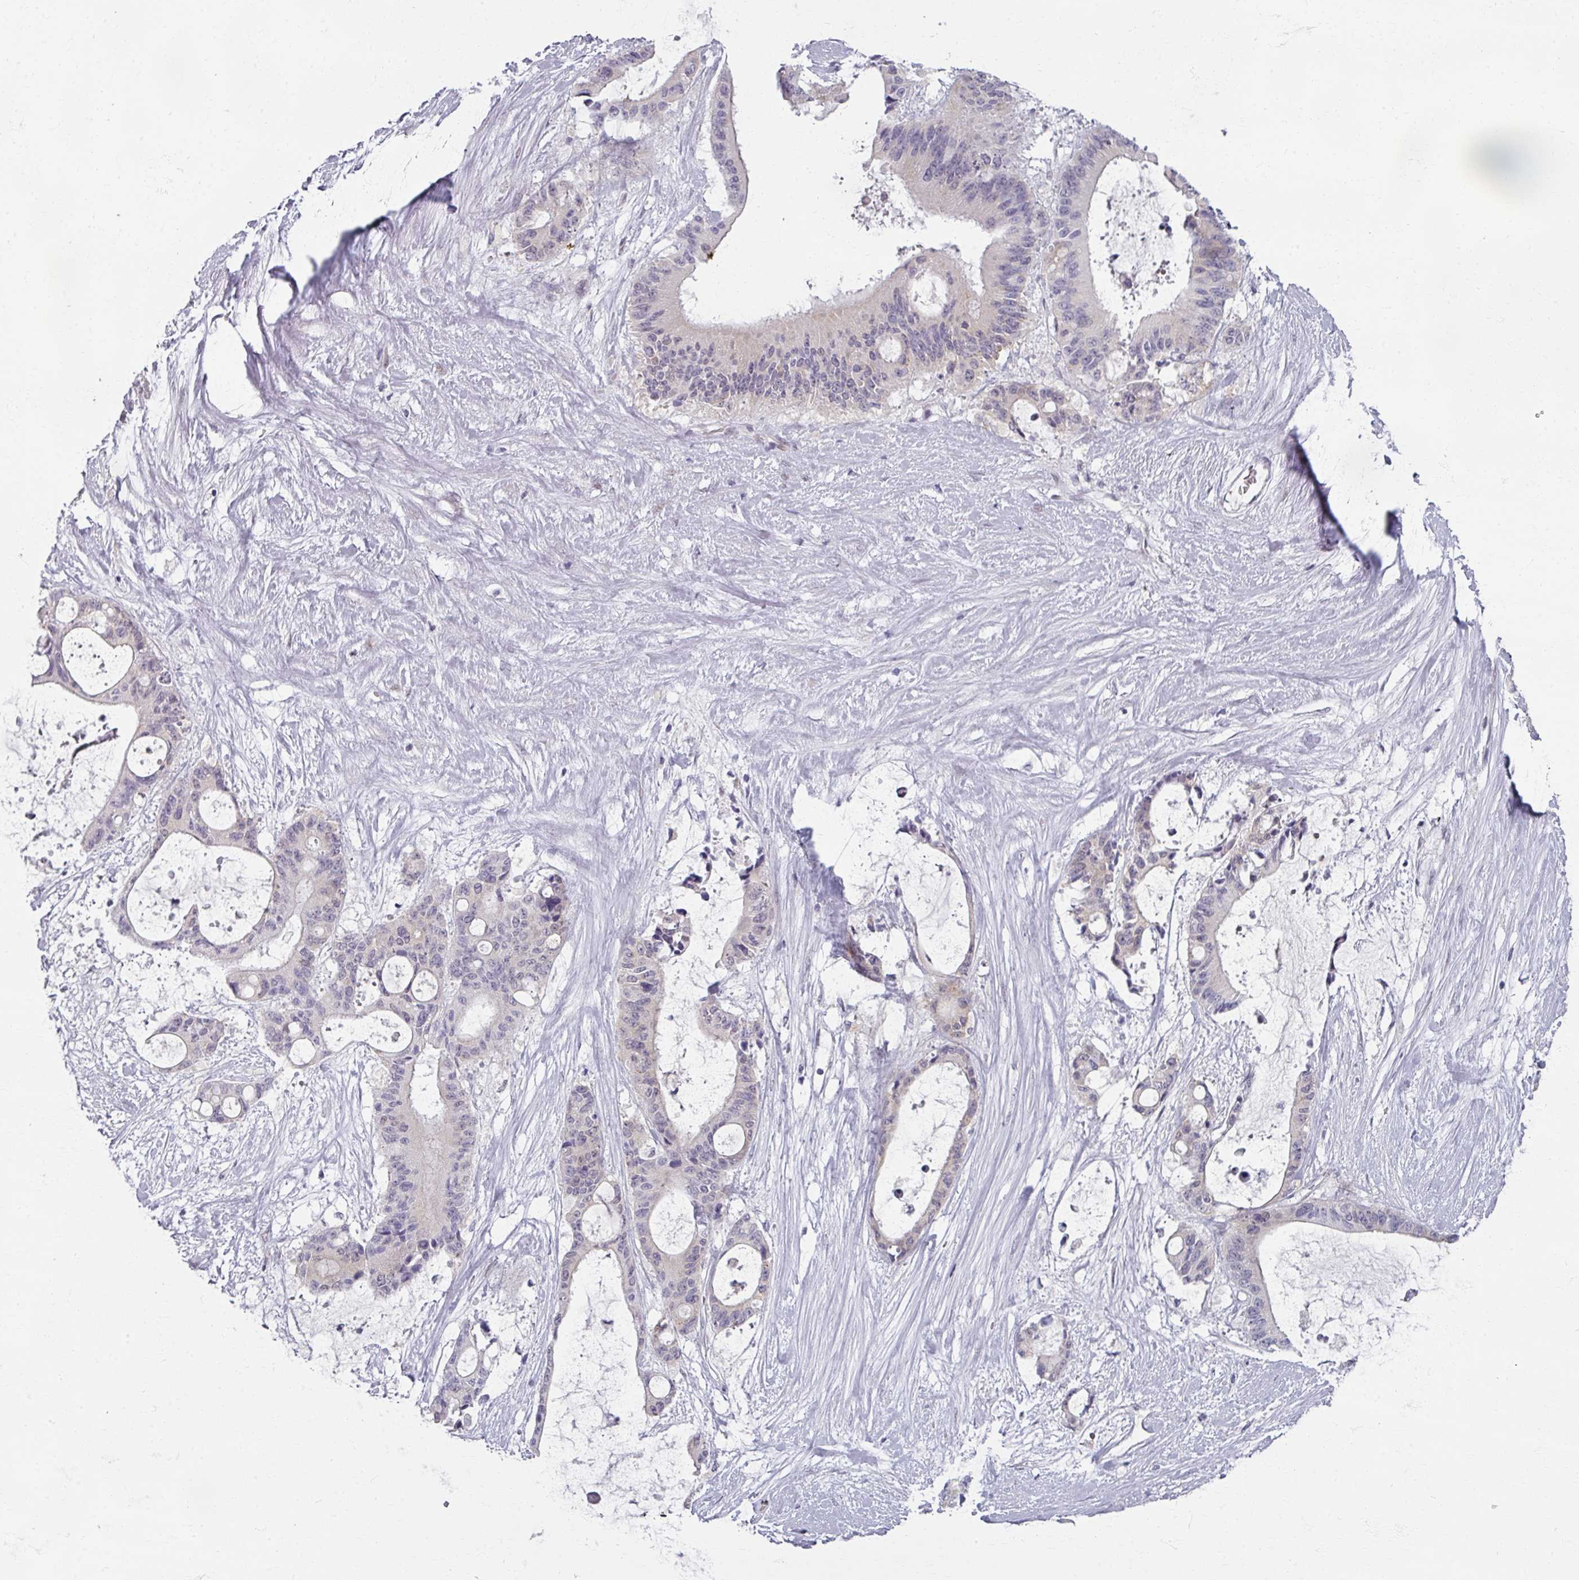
{"staining": {"intensity": "weak", "quantity": "<25%", "location": "cytoplasmic/membranous"}, "tissue": "liver cancer", "cell_type": "Tumor cells", "image_type": "cancer", "snomed": [{"axis": "morphology", "description": "Normal tissue, NOS"}, {"axis": "morphology", "description": "Cholangiocarcinoma"}, {"axis": "topography", "description": "Liver"}, {"axis": "topography", "description": "Peripheral nerve tissue"}], "caption": "A histopathology image of liver cholangiocarcinoma stained for a protein displays no brown staining in tumor cells. Brightfield microscopy of immunohistochemistry stained with DAB (brown) and hematoxylin (blue), captured at high magnification.", "gene": "RIPOR3", "patient": {"sex": "female", "age": 73}}